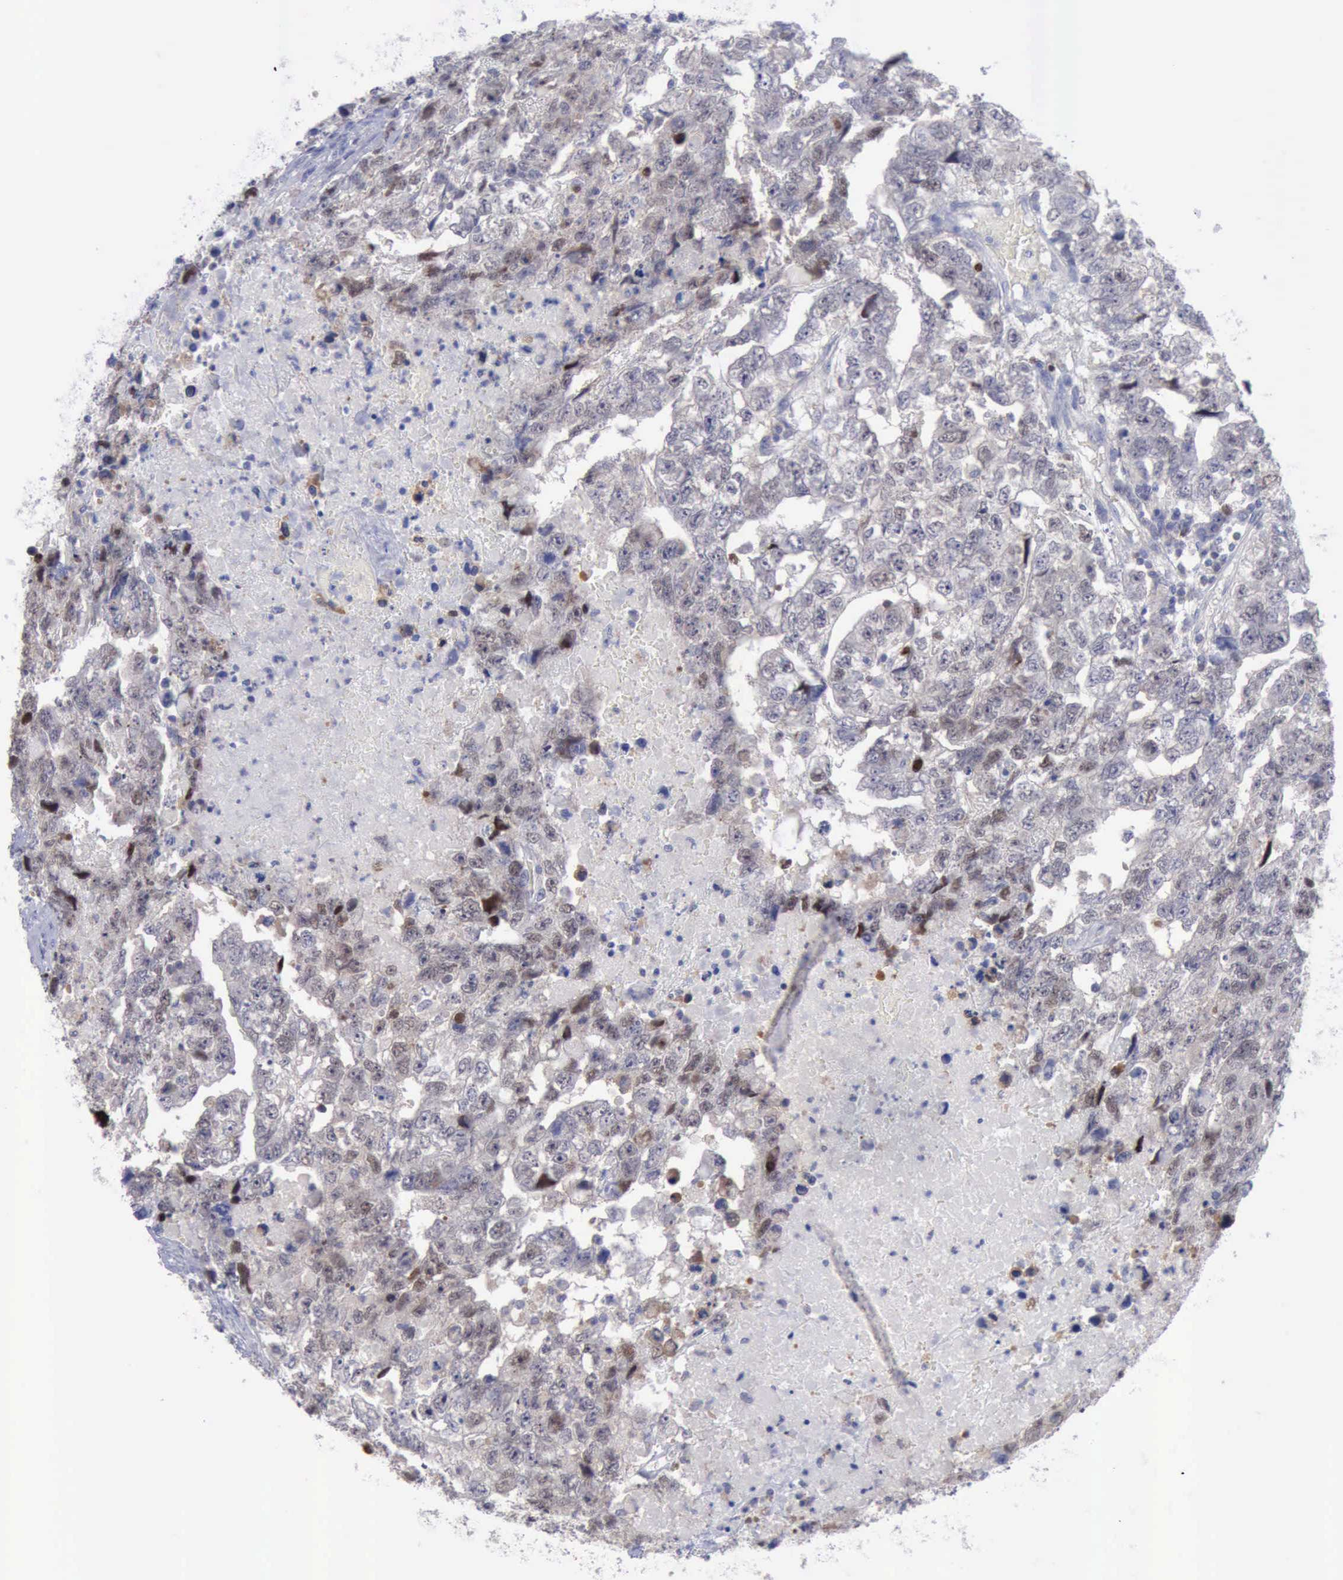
{"staining": {"intensity": "strong", "quantity": "<25%", "location": "nuclear"}, "tissue": "testis cancer", "cell_type": "Tumor cells", "image_type": "cancer", "snomed": [{"axis": "morphology", "description": "Carcinoma, Embryonal, NOS"}, {"axis": "topography", "description": "Testis"}], "caption": "Immunohistochemistry (IHC) micrograph of human testis cancer stained for a protein (brown), which demonstrates medium levels of strong nuclear expression in approximately <25% of tumor cells.", "gene": "SATB2", "patient": {"sex": "male", "age": 36}}